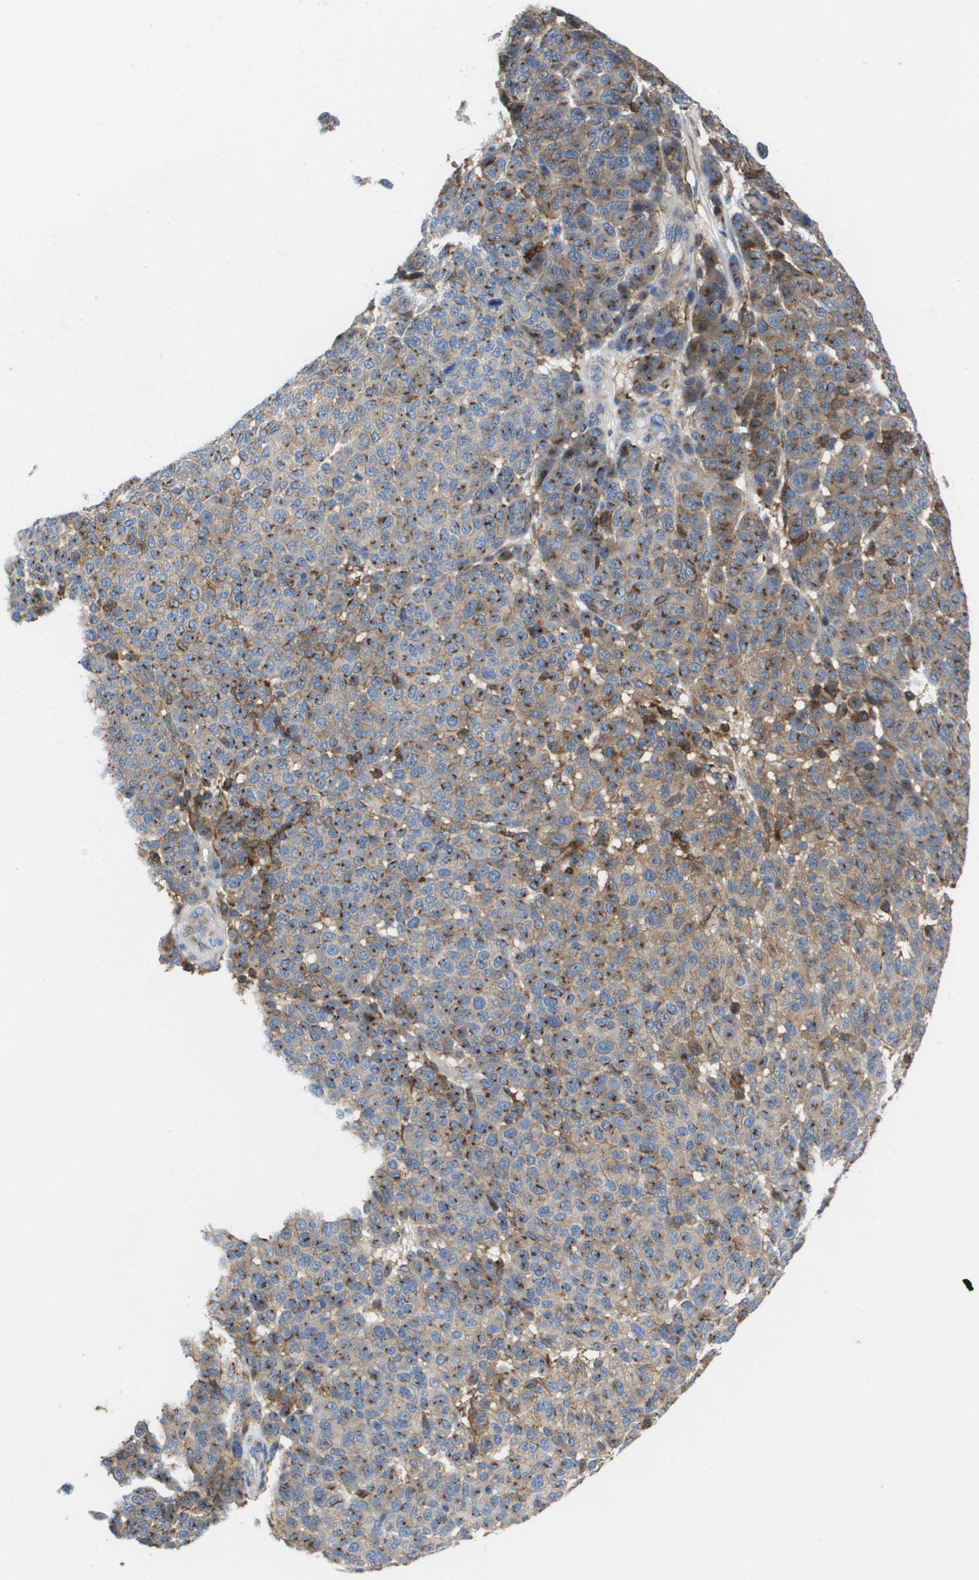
{"staining": {"intensity": "moderate", "quantity": ">75%", "location": "cytoplasmic/membranous"}, "tissue": "melanoma", "cell_type": "Tumor cells", "image_type": "cancer", "snomed": [{"axis": "morphology", "description": "Malignant melanoma, NOS"}, {"axis": "topography", "description": "Skin"}], "caption": "A histopathology image showing moderate cytoplasmic/membranous expression in about >75% of tumor cells in melanoma, as visualized by brown immunohistochemical staining.", "gene": "SLC37A2", "patient": {"sex": "male", "age": 59}}